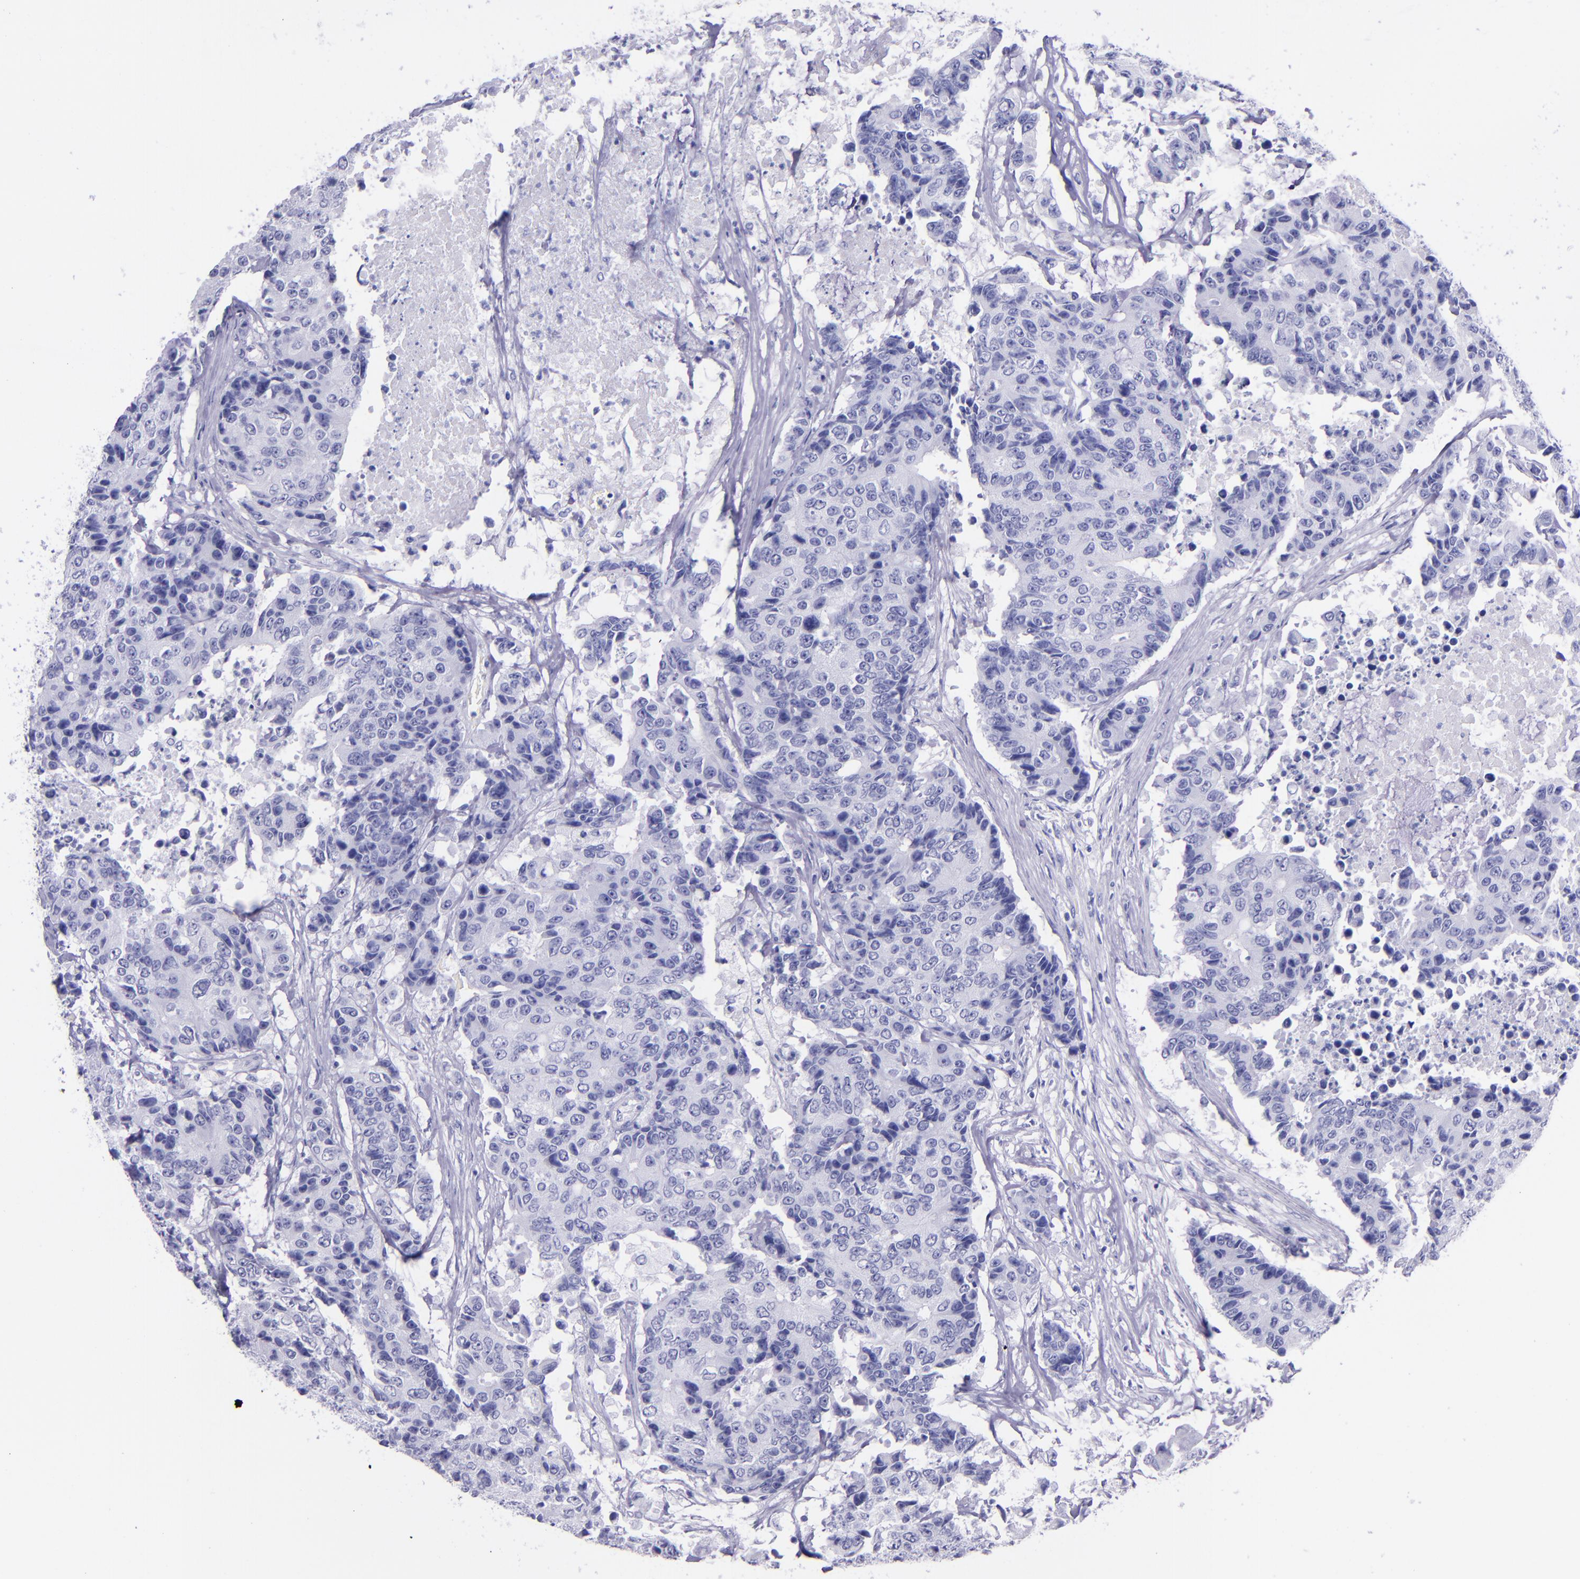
{"staining": {"intensity": "negative", "quantity": "none", "location": "none"}, "tissue": "colorectal cancer", "cell_type": "Tumor cells", "image_type": "cancer", "snomed": [{"axis": "morphology", "description": "Adenocarcinoma, NOS"}, {"axis": "topography", "description": "Colon"}], "caption": "A high-resolution histopathology image shows immunohistochemistry (IHC) staining of adenocarcinoma (colorectal), which shows no significant staining in tumor cells. (Brightfield microscopy of DAB IHC at high magnification).", "gene": "MBP", "patient": {"sex": "female", "age": 86}}